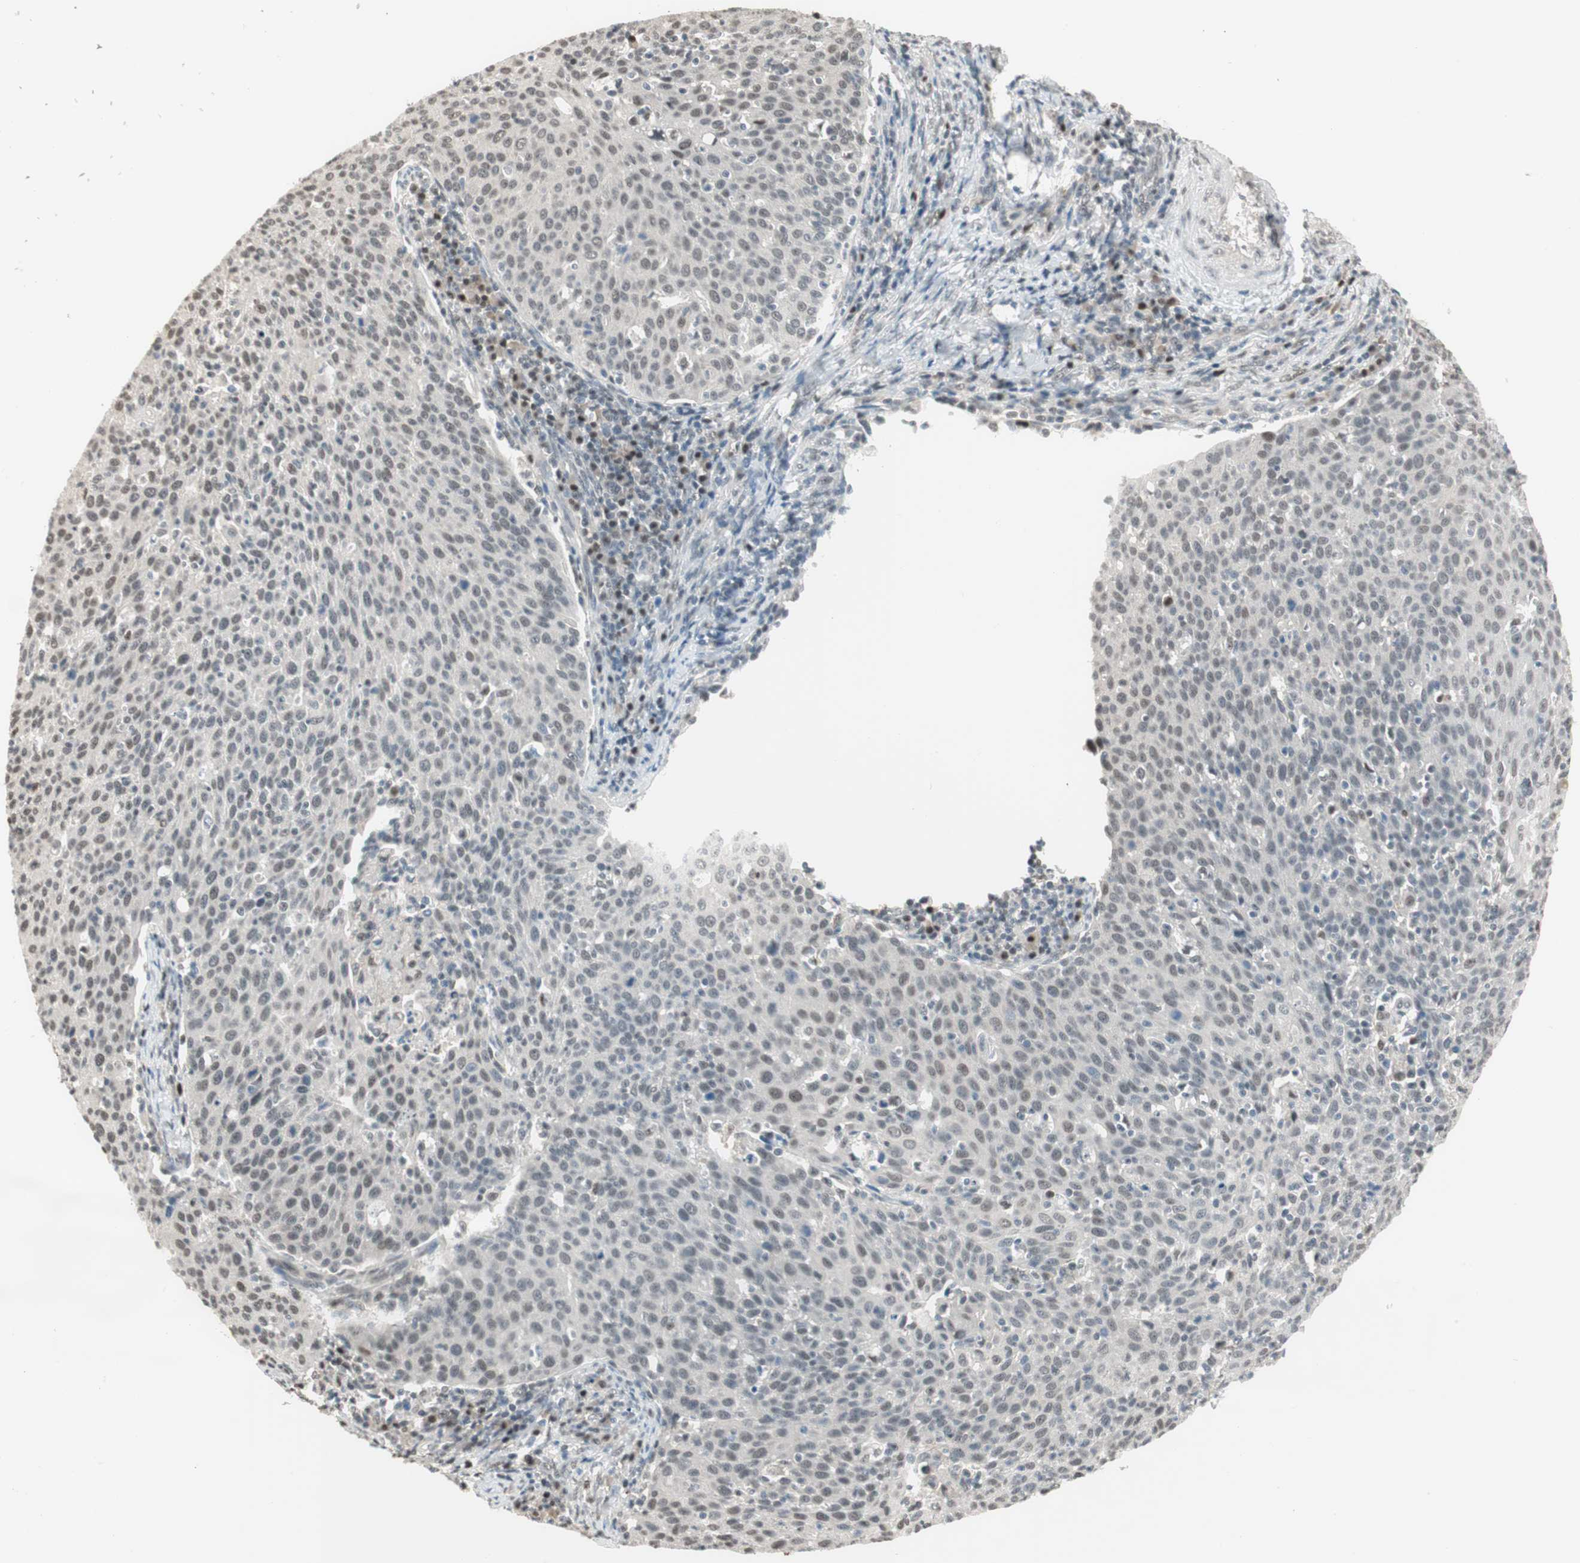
{"staining": {"intensity": "weak", "quantity": "<25%", "location": "nuclear"}, "tissue": "cervical cancer", "cell_type": "Tumor cells", "image_type": "cancer", "snomed": [{"axis": "morphology", "description": "Squamous cell carcinoma, NOS"}, {"axis": "topography", "description": "Cervix"}], "caption": "A histopathology image of squamous cell carcinoma (cervical) stained for a protein displays no brown staining in tumor cells.", "gene": "LONP2", "patient": {"sex": "female", "age": 38}}